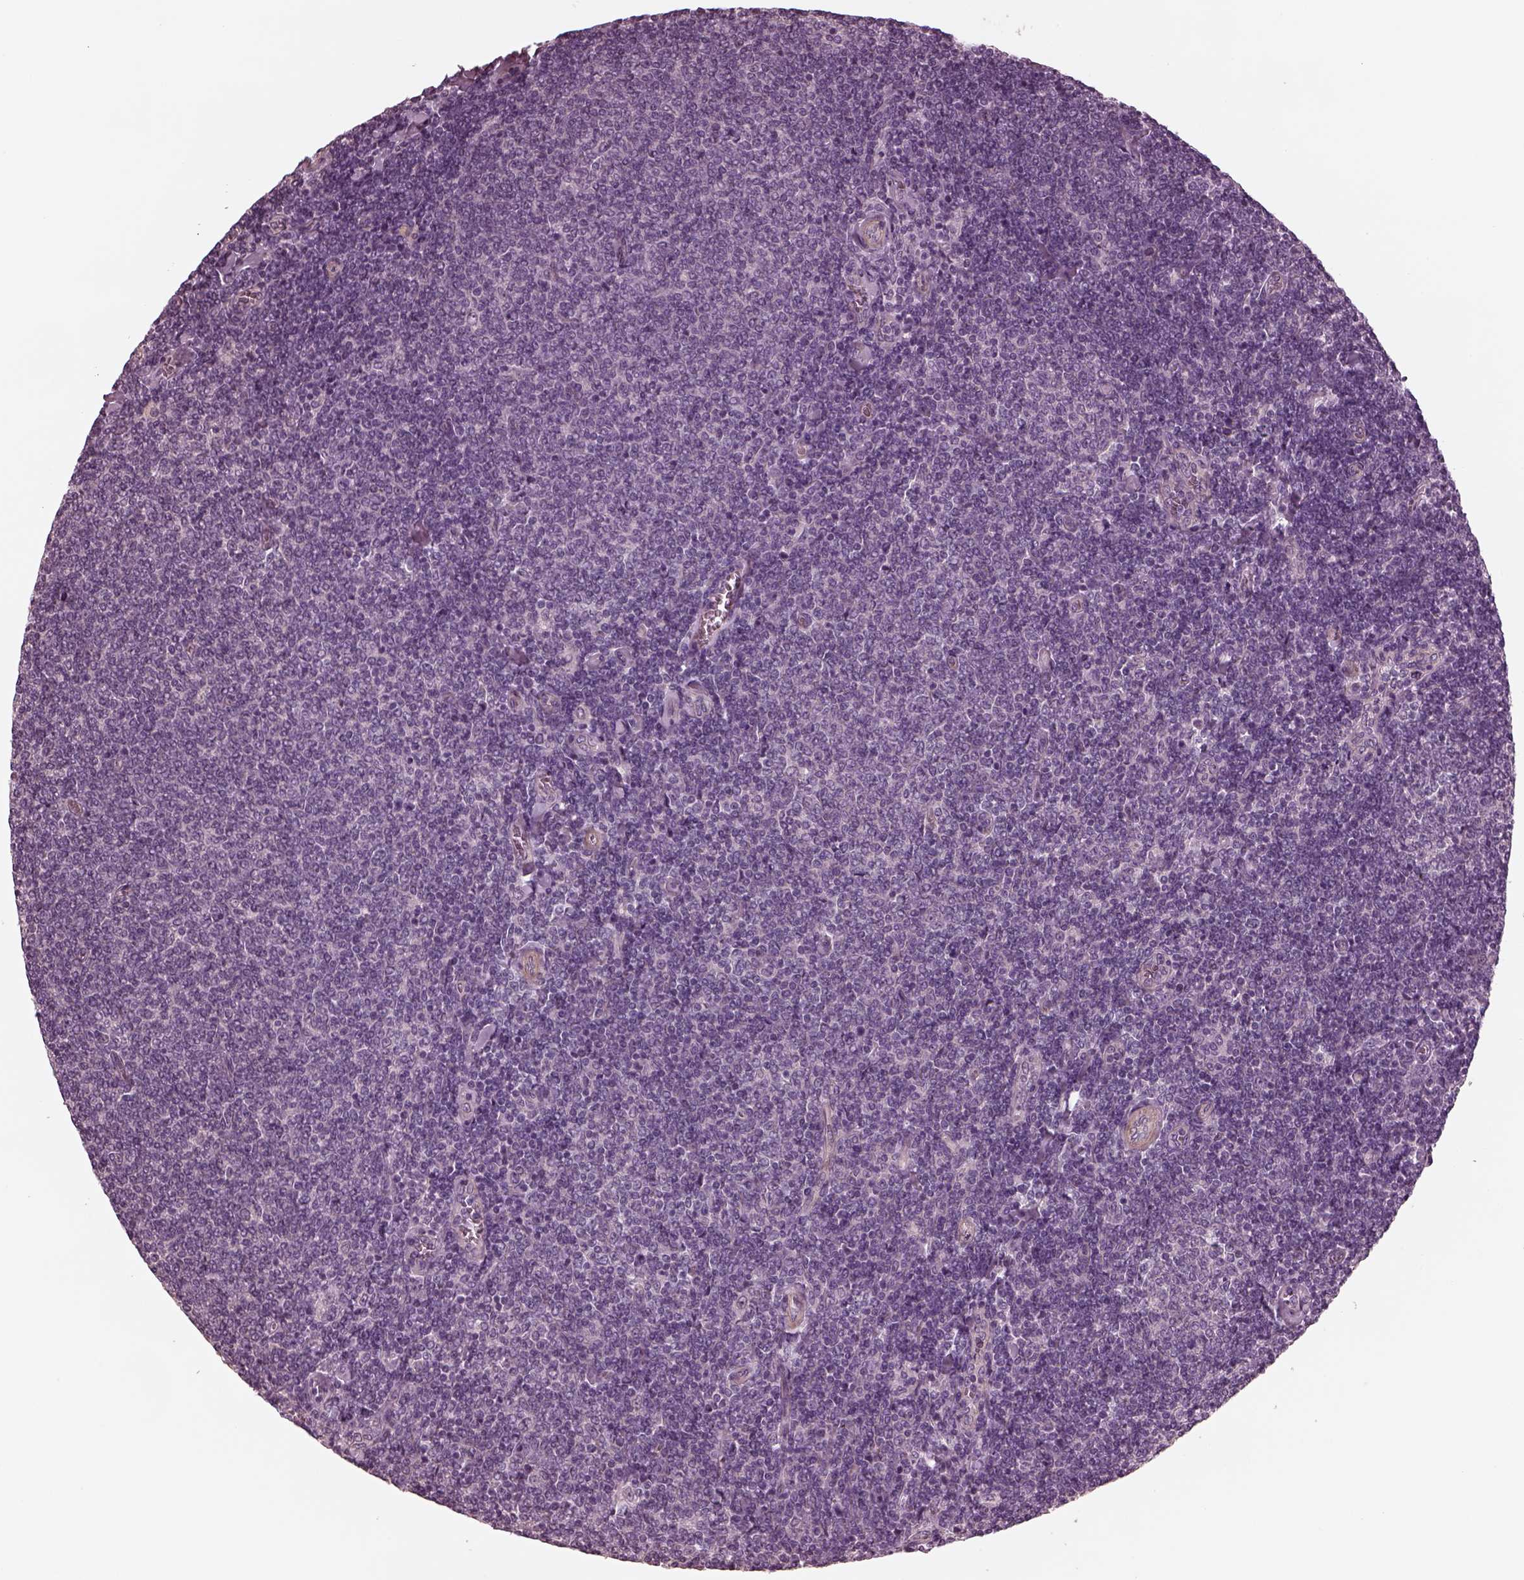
{"staining": {"intensity": "negative", "quantity": "none", "location": "none"}, "tissue": "lymphoma", "cell_type": "Tumor cells", "image_type": "cancer", "snomed": [{"axis": "morphology", "description": "Malignant lymphoma, non-Hodgkin's type, Low grade"}, {"axis": "topography", "description": "Lymph node"}], "caption": "Immunohistochemical staining of low-grade malignant lymphoma, non-Hodgkin's type reveals no significant staining in tumor cells. (Stains: DAB (3,3'-diaminobenzidine) immunohistochemistry (IHC) with hematoxylin counter stain, Microscopy: brightfield microscopy at high magnification).", "gene": "KIF6", "patient": {"sex": "male", "age": 52}}